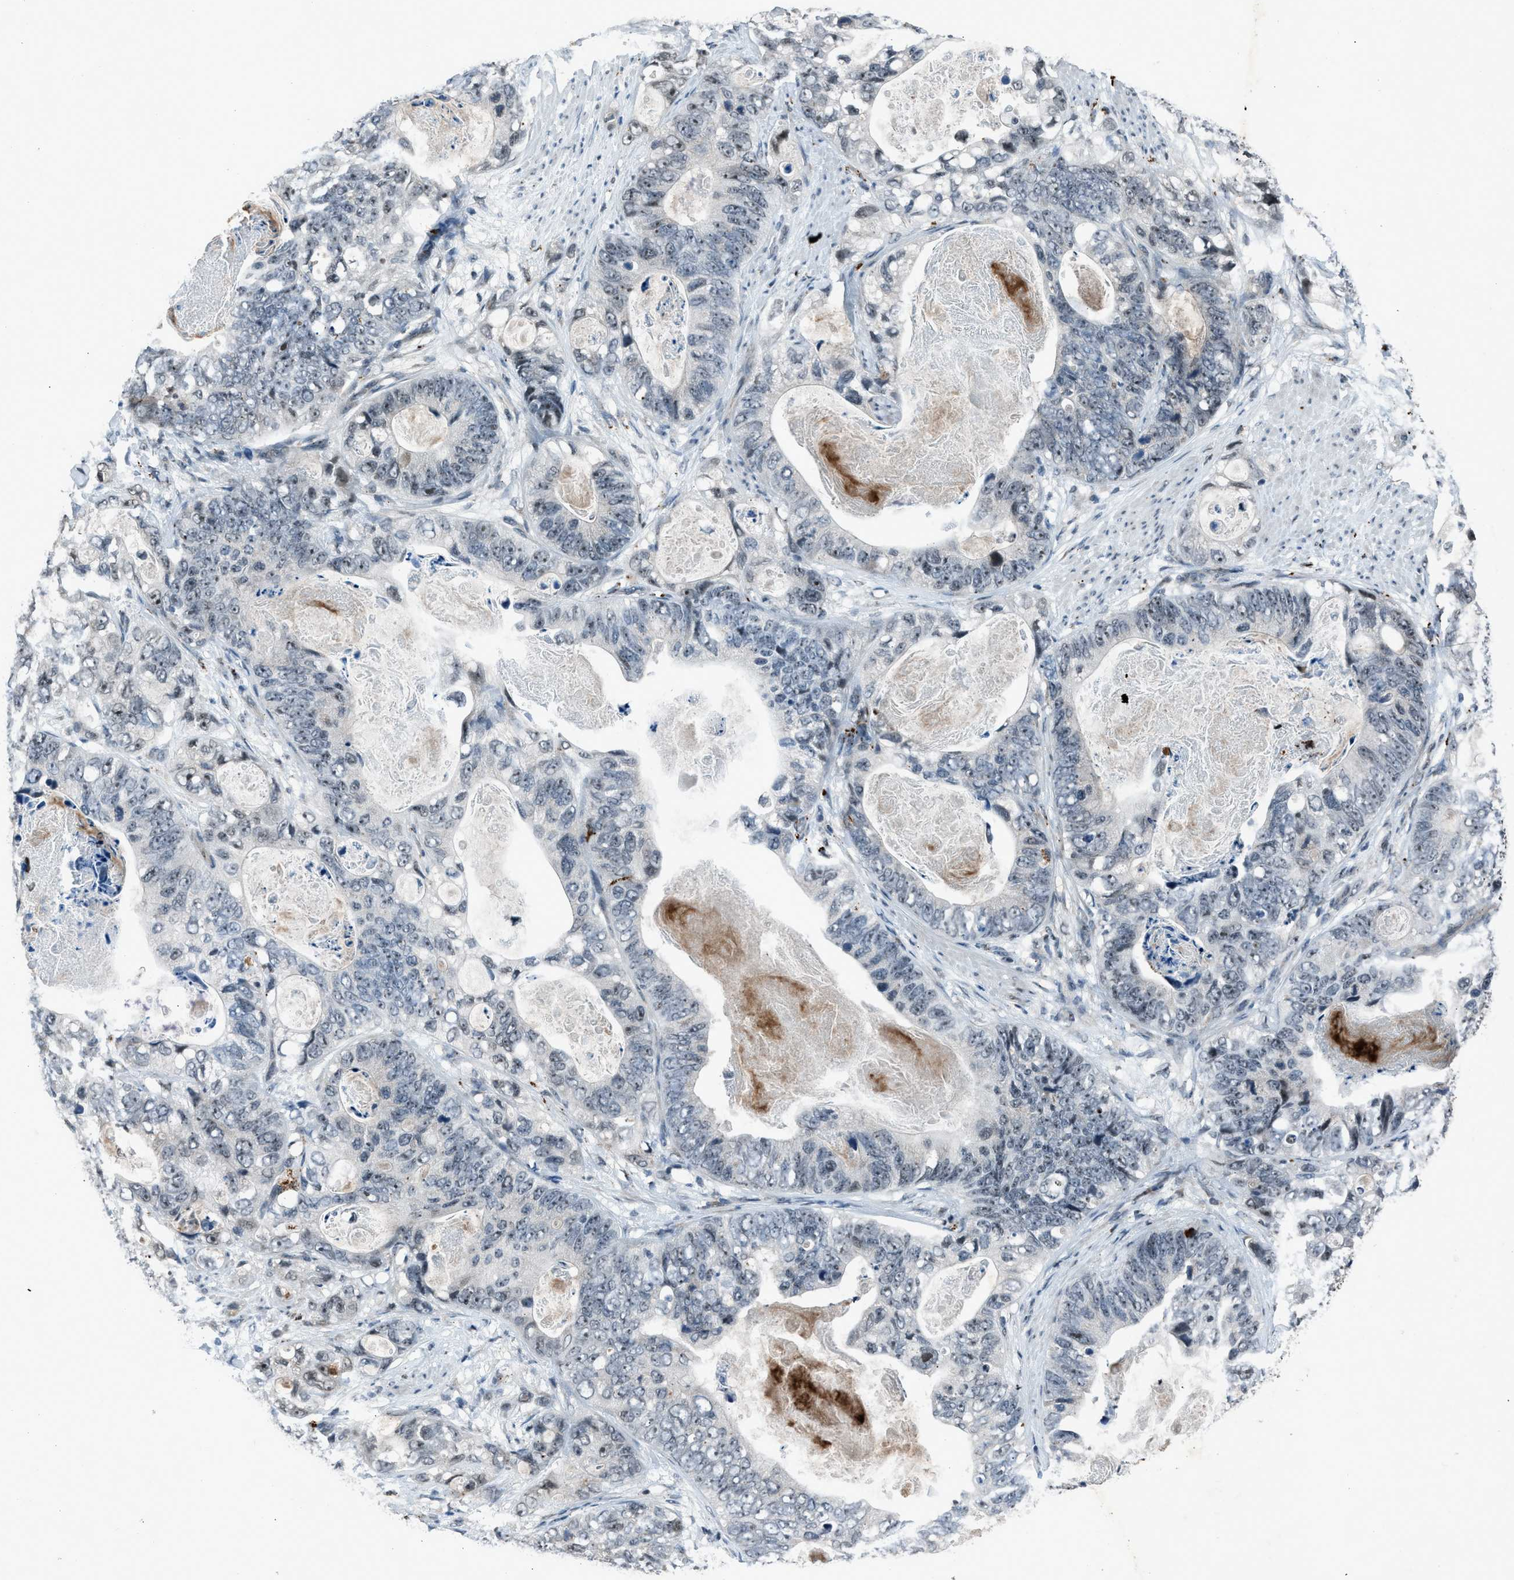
{"staining": {"intensity": "negative", "quantity": "none", "location": "none"}, "tissue": "stomach cancer", "cell_type": "Tumor cells", "image_type": "cancer", "snomed": [{"axis": "morphology", "description": "Adenocarcinoma, NOS"}, {"axis": "topography", "description": "Stomach"}], "caption": "IHC of adenocarcinoma (stomach) displays no staining in tumor cells.", "gene": "ADCY1", "patient": {"sex": "female", "age": 89}}